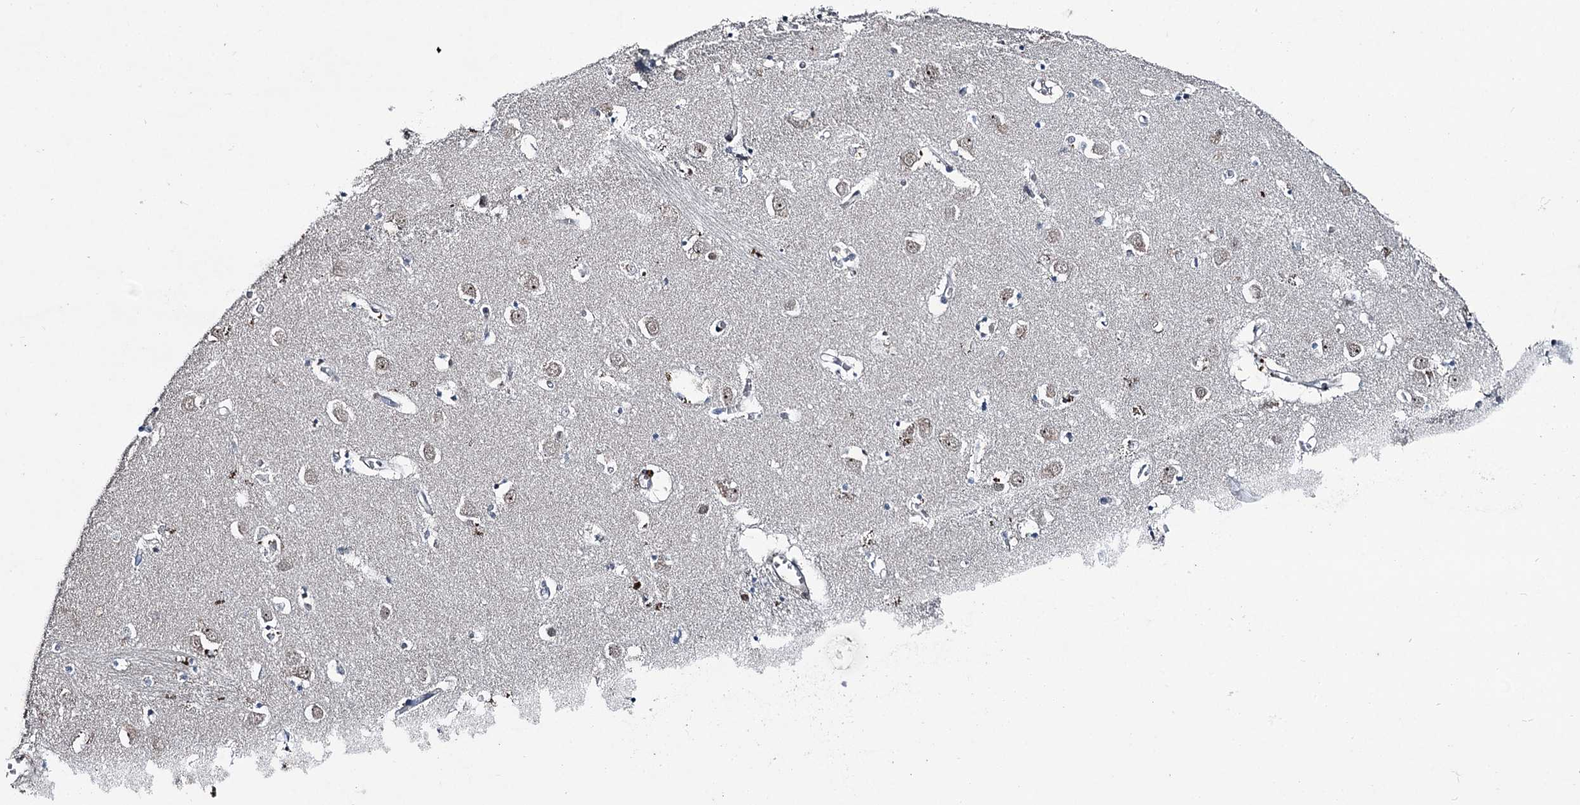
{"staining": {"intensity": "negative", "quantity": "none", "location": "none"}, "tissue": "caudate", "cell_type": "Glial cells", "image_type": "normal", "snomed": [{"axis": "morphology", "description": "Normal tissue, NOS"}, {"axis": "topography", "description": "Lateral ventricle wall"}], "caption": "An immunohistochemistry (IHC) histopathology image of normal caudate is shown. There is no staining in glial cells of caudate. The staining is performed using DAB brown chromogen with nuclei counter-stained in using hematoxylin.", "gene": "FAM120B", "patient": {"sex": "male", "age": 70}}